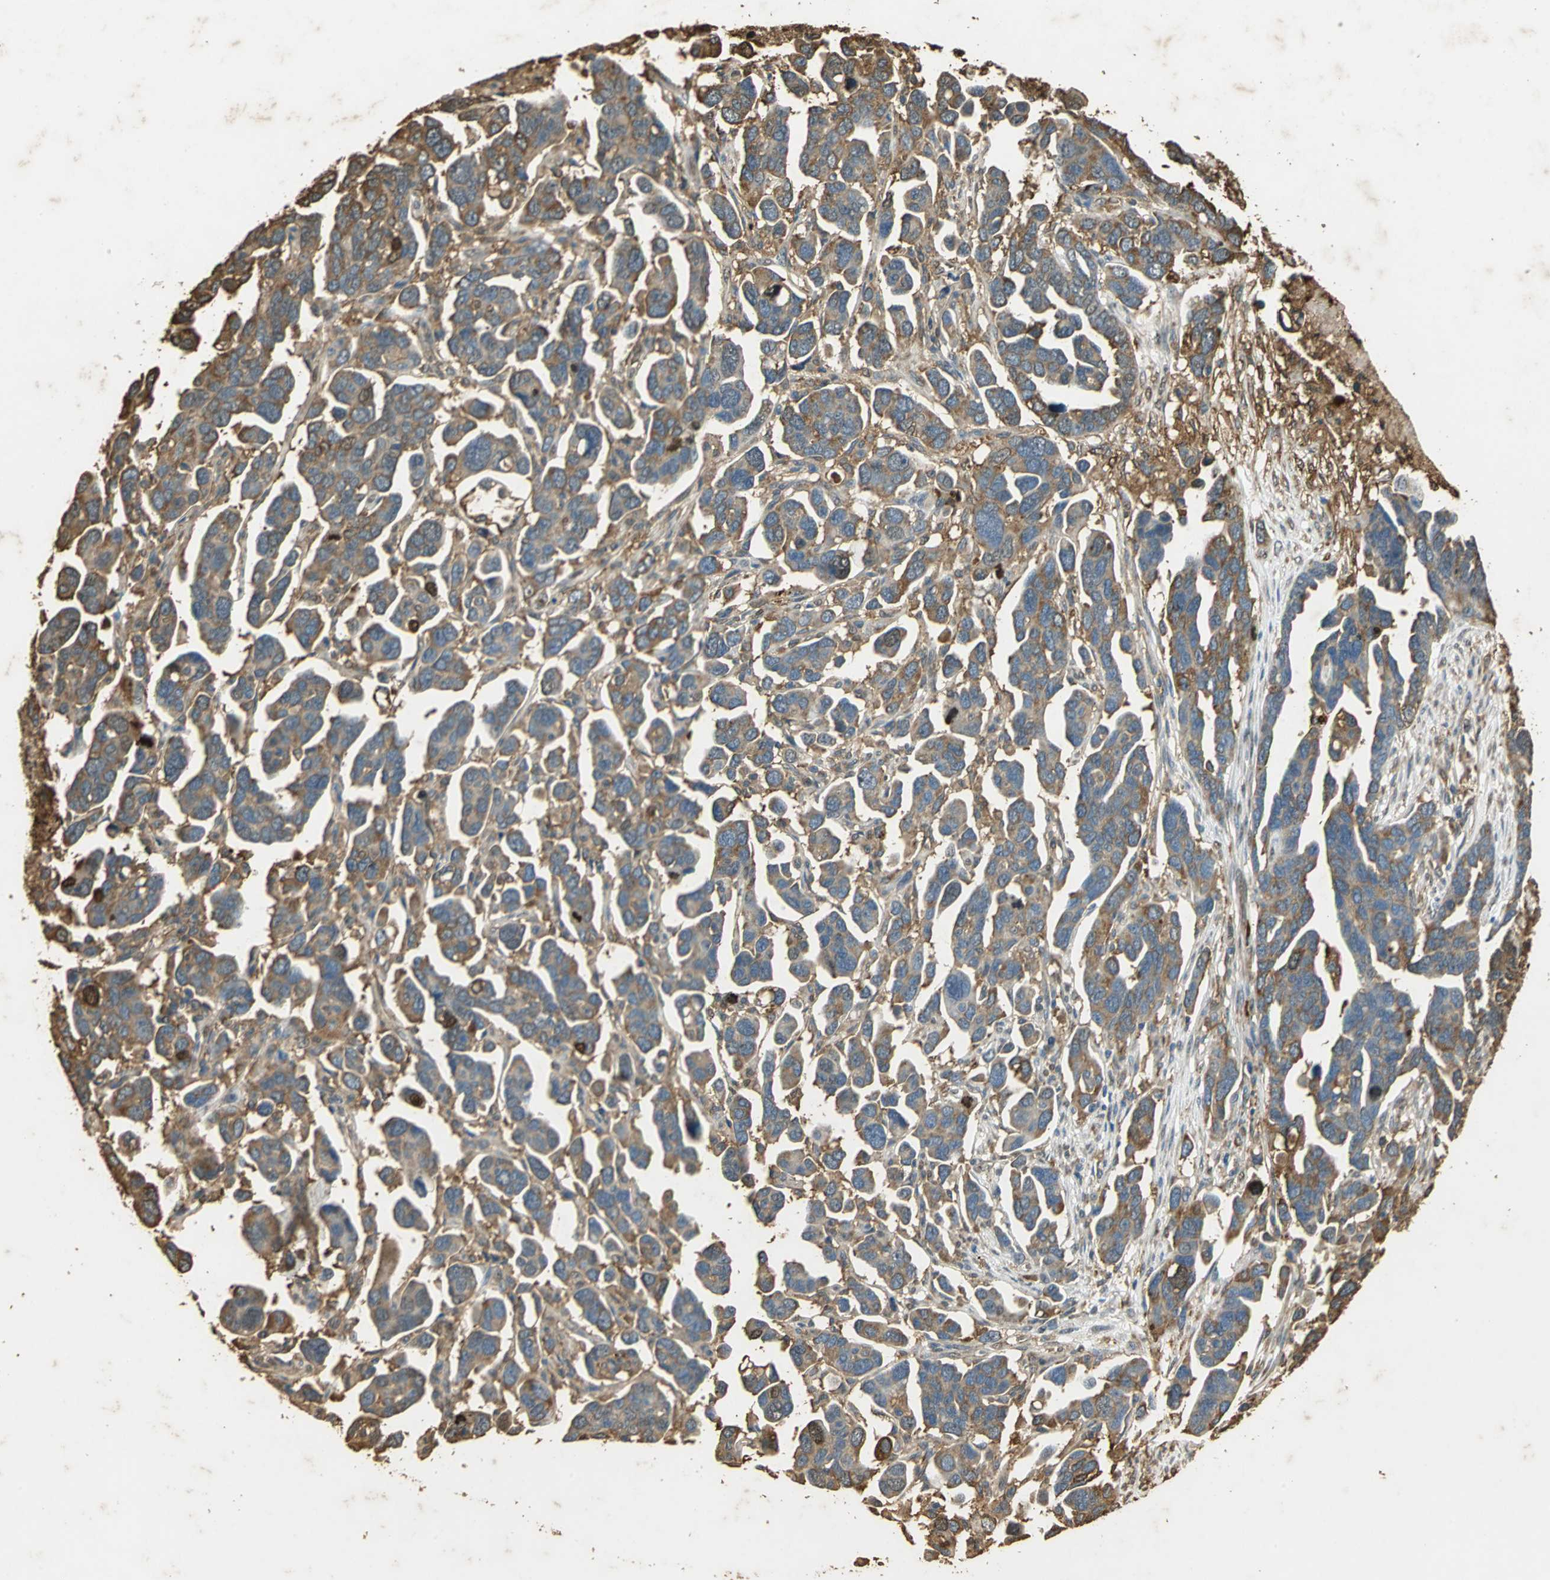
{"staining": {"intensity": "weak", "quantity": ">75%", "location": "cytoplasmic/membranous"}, "tissue": "ovarian cancer", "cell_type": "Tumor cells", "image_type": "cancer", "snomed": [{"axis": "morphology", "description": "Cystadenocarcinoma, serous, NOS"}, {"axis": "topography", "description": "Ovary"}], "caption": "Brown immunohistochemical staining in human serous cystadenocarcinoma (ovarian) exhibits weak cytoplasmic/membranous positivity in about >75% of tumor cells.", "gene": "GAPDH", "patient": {"sex": "female", "age": 54}}